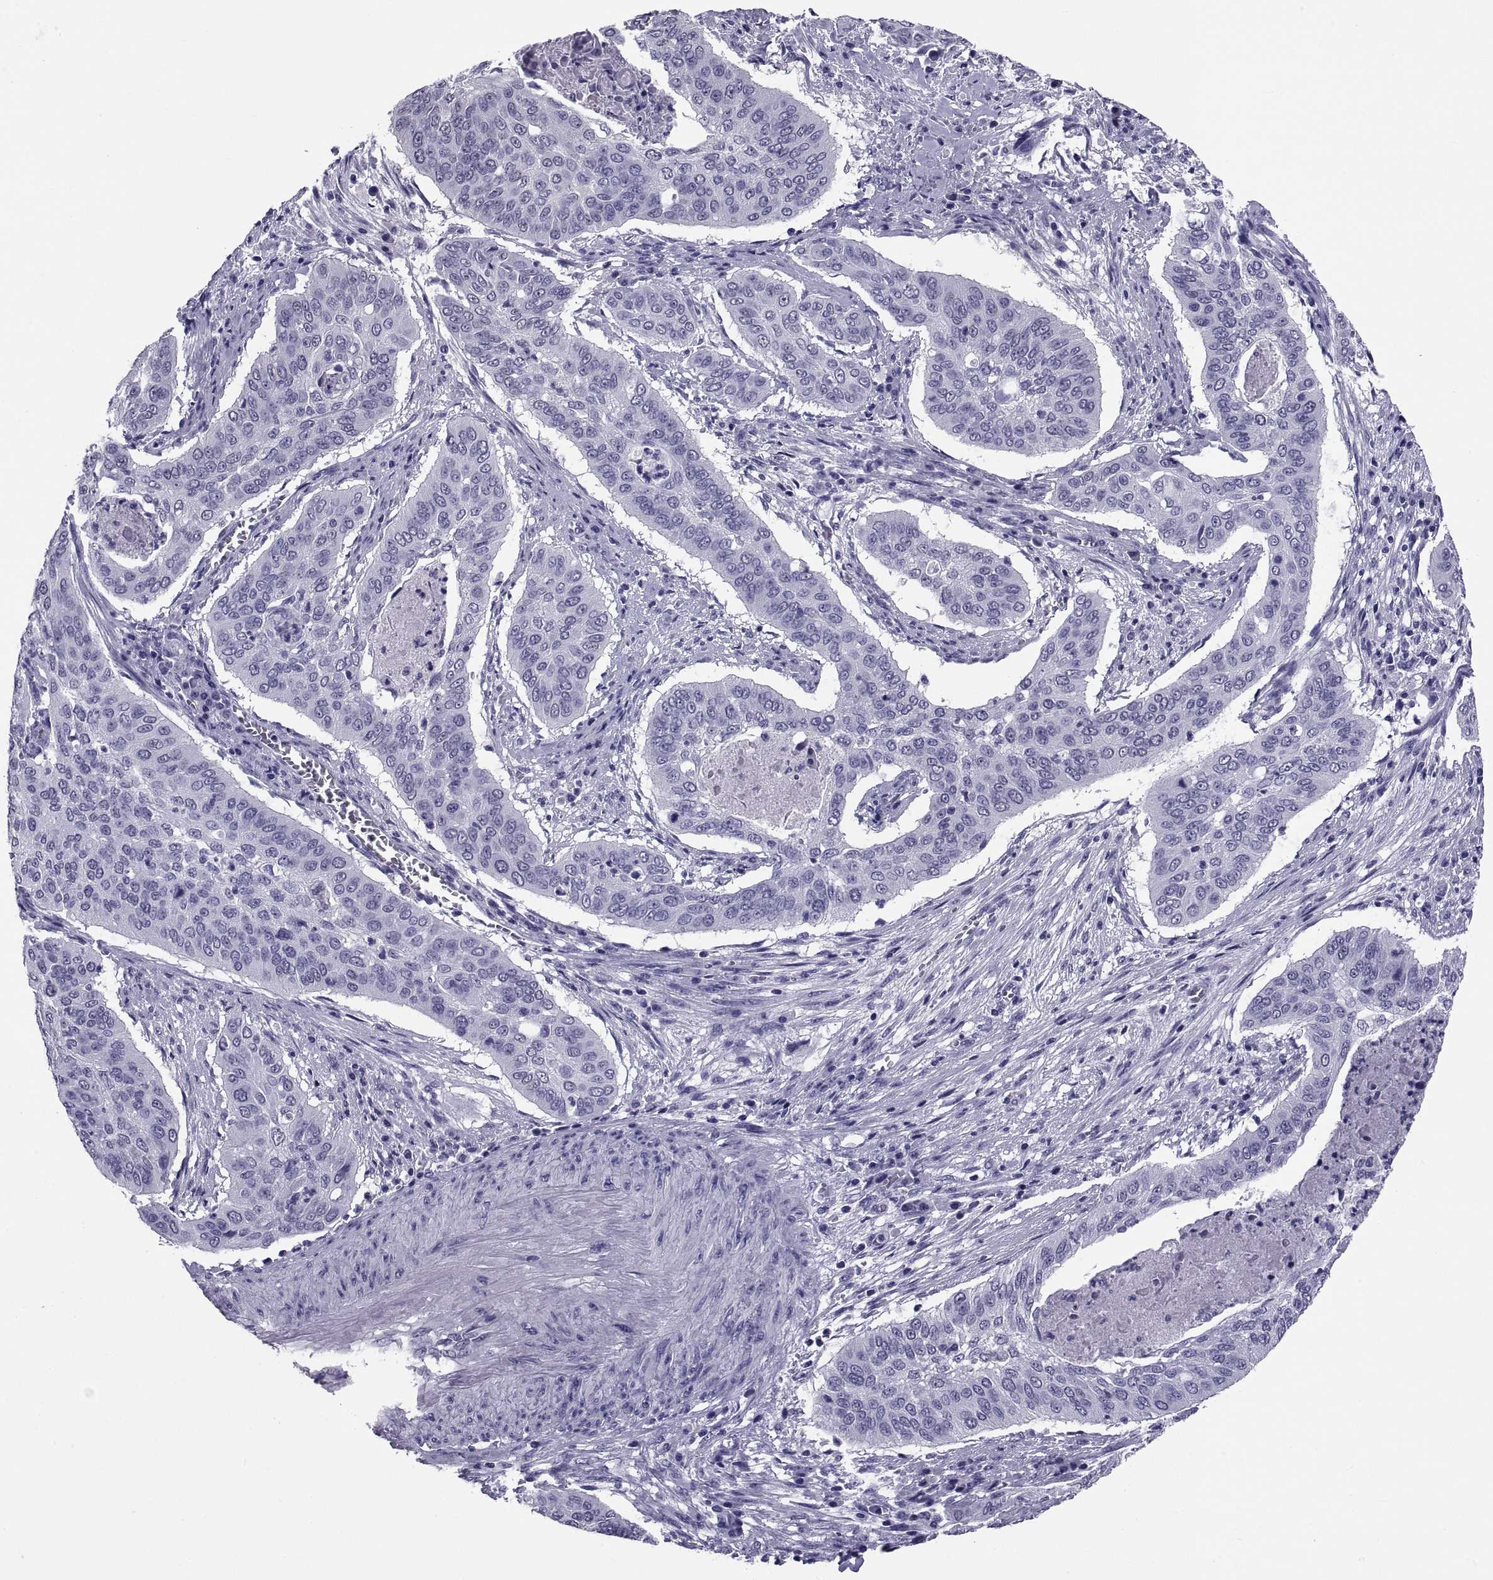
{"staining": {"intensity": "negative", "quantity": "none", "location": "none"}, "tissue": "cervical cancer", "cell_type": "Tumor cells", "image_type": "cancer", "snomed": [{"axis": "morphology", "description": "Squamous cell carcinoma, NOS"}, {"axis": "topography", "description": "Cervix"}], "caption": "Human cervical cancer stained for a protein using immunohistochemistry (IHC) reveals no expression in tumor cells.", "gene": "TGFBR3L", "patient": {"sex": "female", "age": 39}}